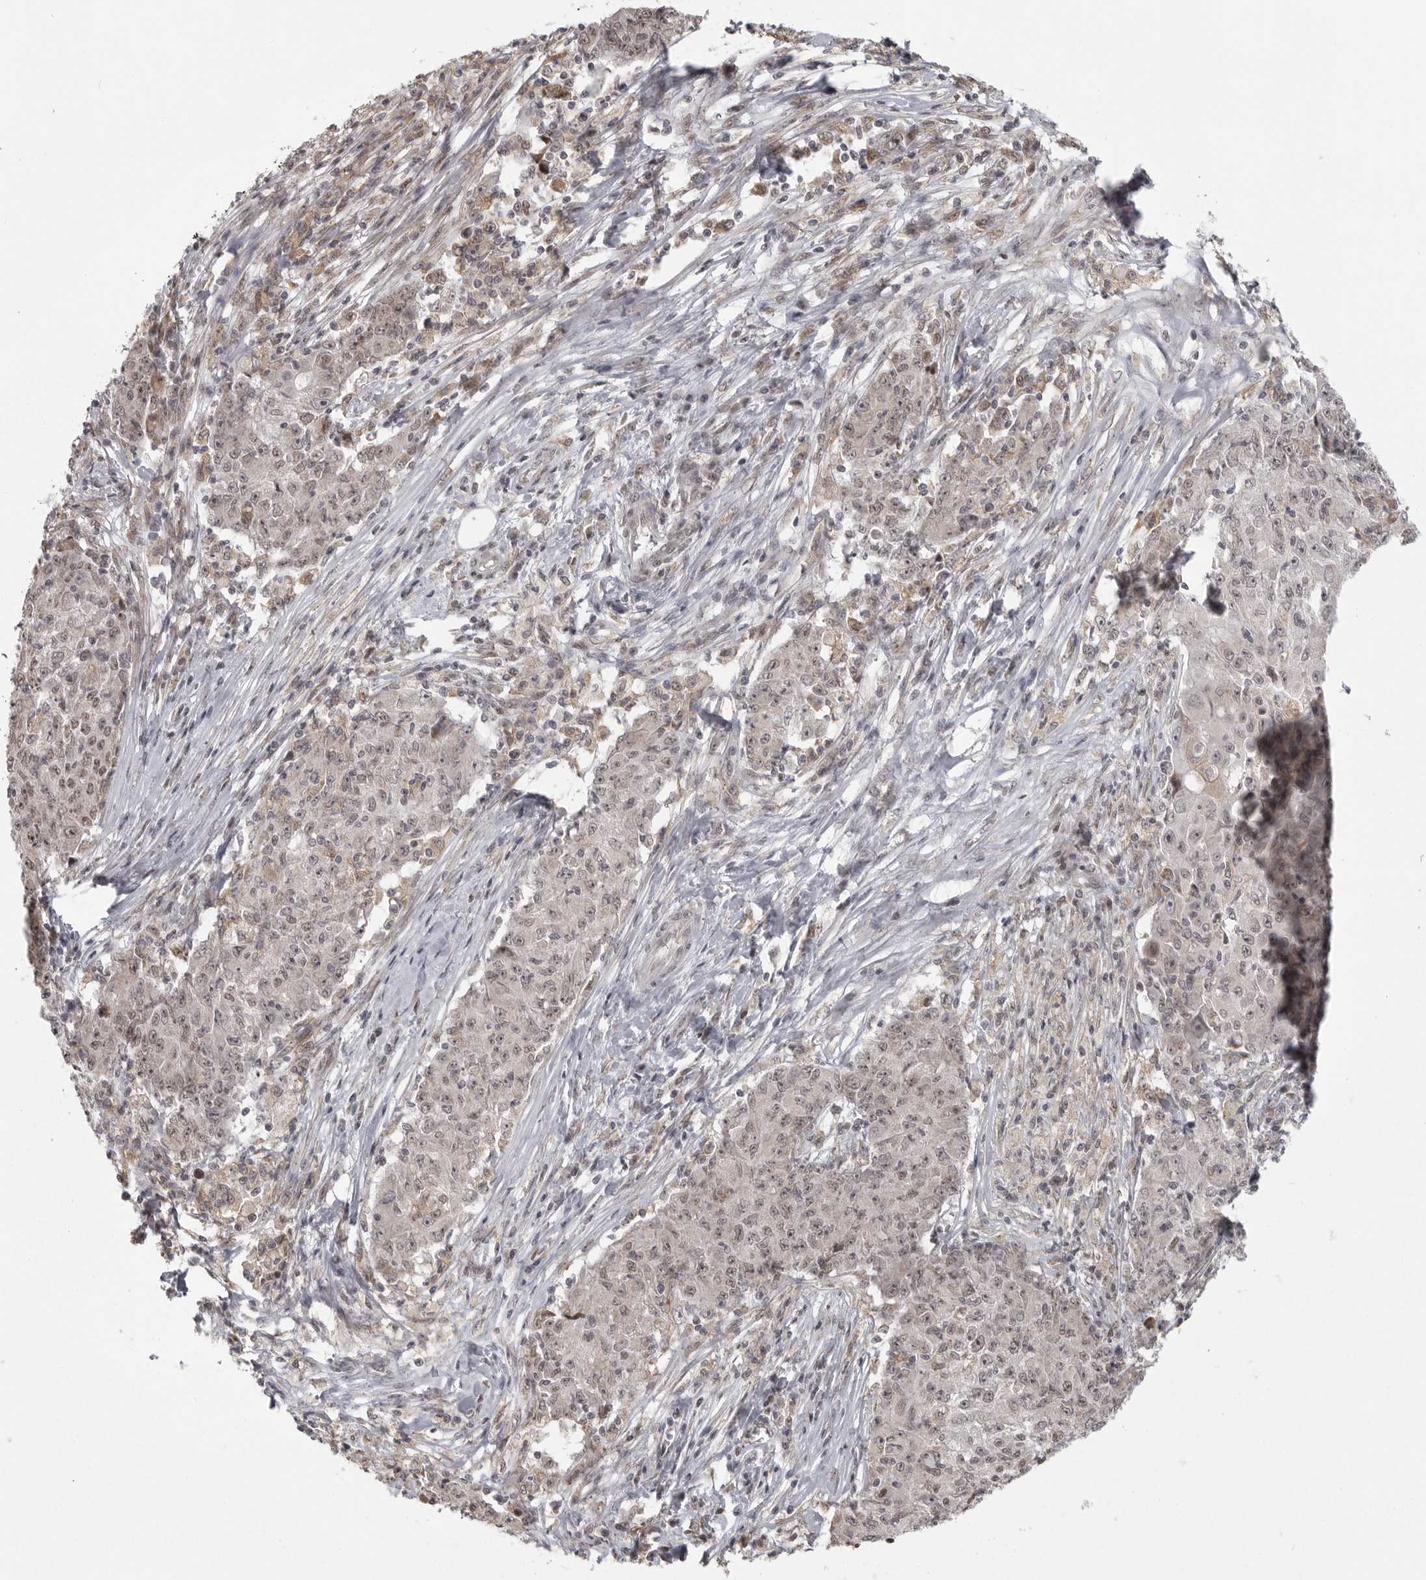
{"staining": {"intensity": "weak", "quantity": ">75%", "location": "nuclear"}, "tissue": "ovarian cancer", "cell_type": "Tumor cells", "image_type": "cancer", "snomed": [{"axis": "morphology", "description": "Carcinoma, endometroid"}, {"axis": "topography", "description": "Ovary"}], "caption": "DAB immunohistochemical staining of human ovarian cancer exhibits weak nuclear protein positivity in about >75% of tumor cells. The staining was performed using DAB to visualize the protein expression in brown, while the nuclei were stained in blue with hematoxylin (Magnification: 20x).", "gene": "ISG20L2", "patient": {"sex": "female", "age": 42}}